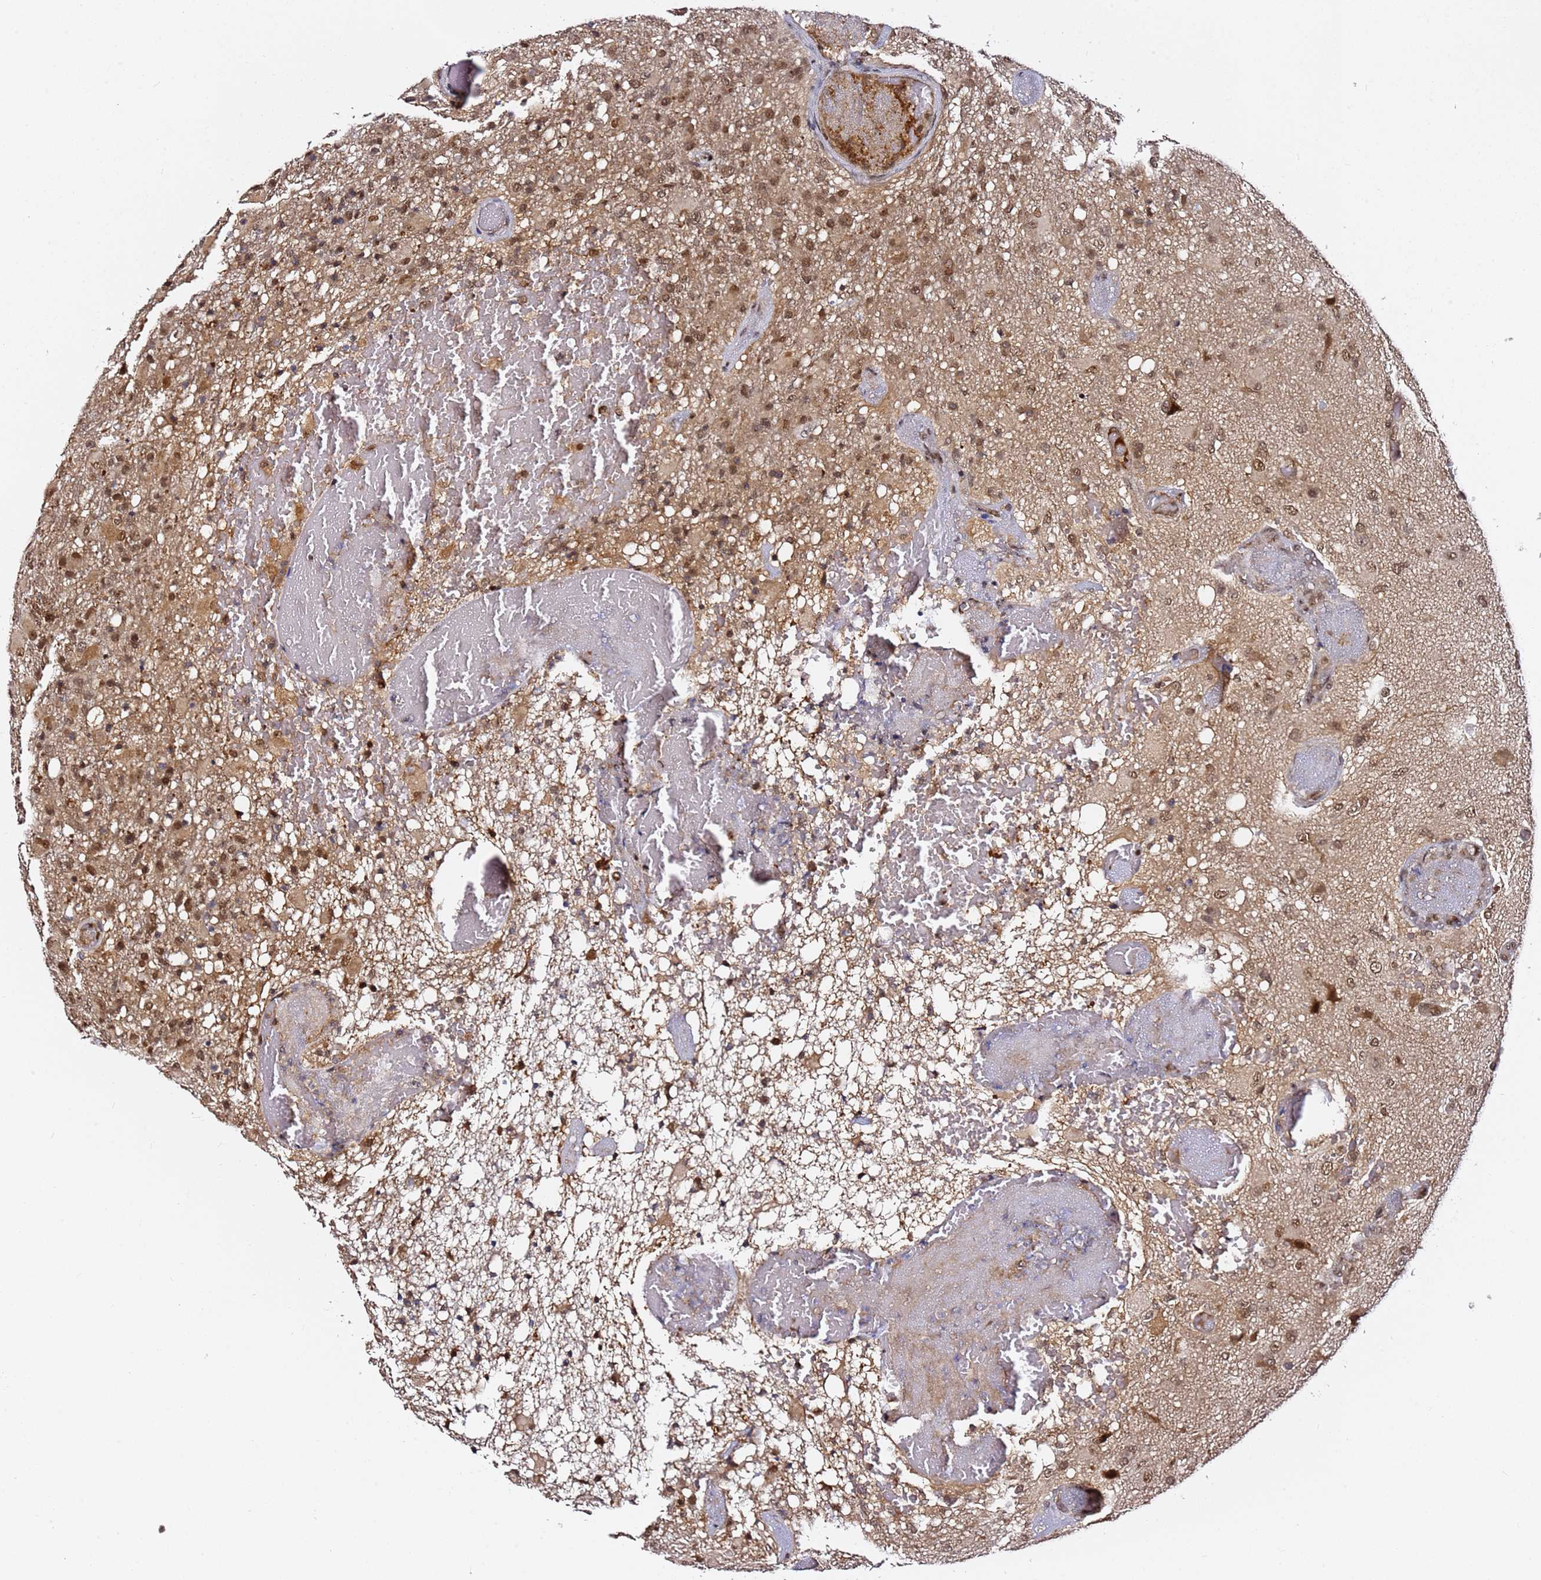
{"staining": {"intensity": "moderate", "quantity": ">75%", "location": "cytoplasmic/membranous,nuclear"}, "tissue": "glioma", "cell_type": "Tumor cells", "image_type": "cancer", "snomed": [{"axis": "morphology", "description": "Glioma, malignant, High grade"}, {"axis": "topography", "description": "Brain"}], "caption": "The immunohistochemical stain highlights moderate cytoplasmic/membranous and nuclear expression in tumor cells of malignant glioma (high-grade) tissue.", "gene": "RGS18", "patient": {"sex": "female", "age": 74}}